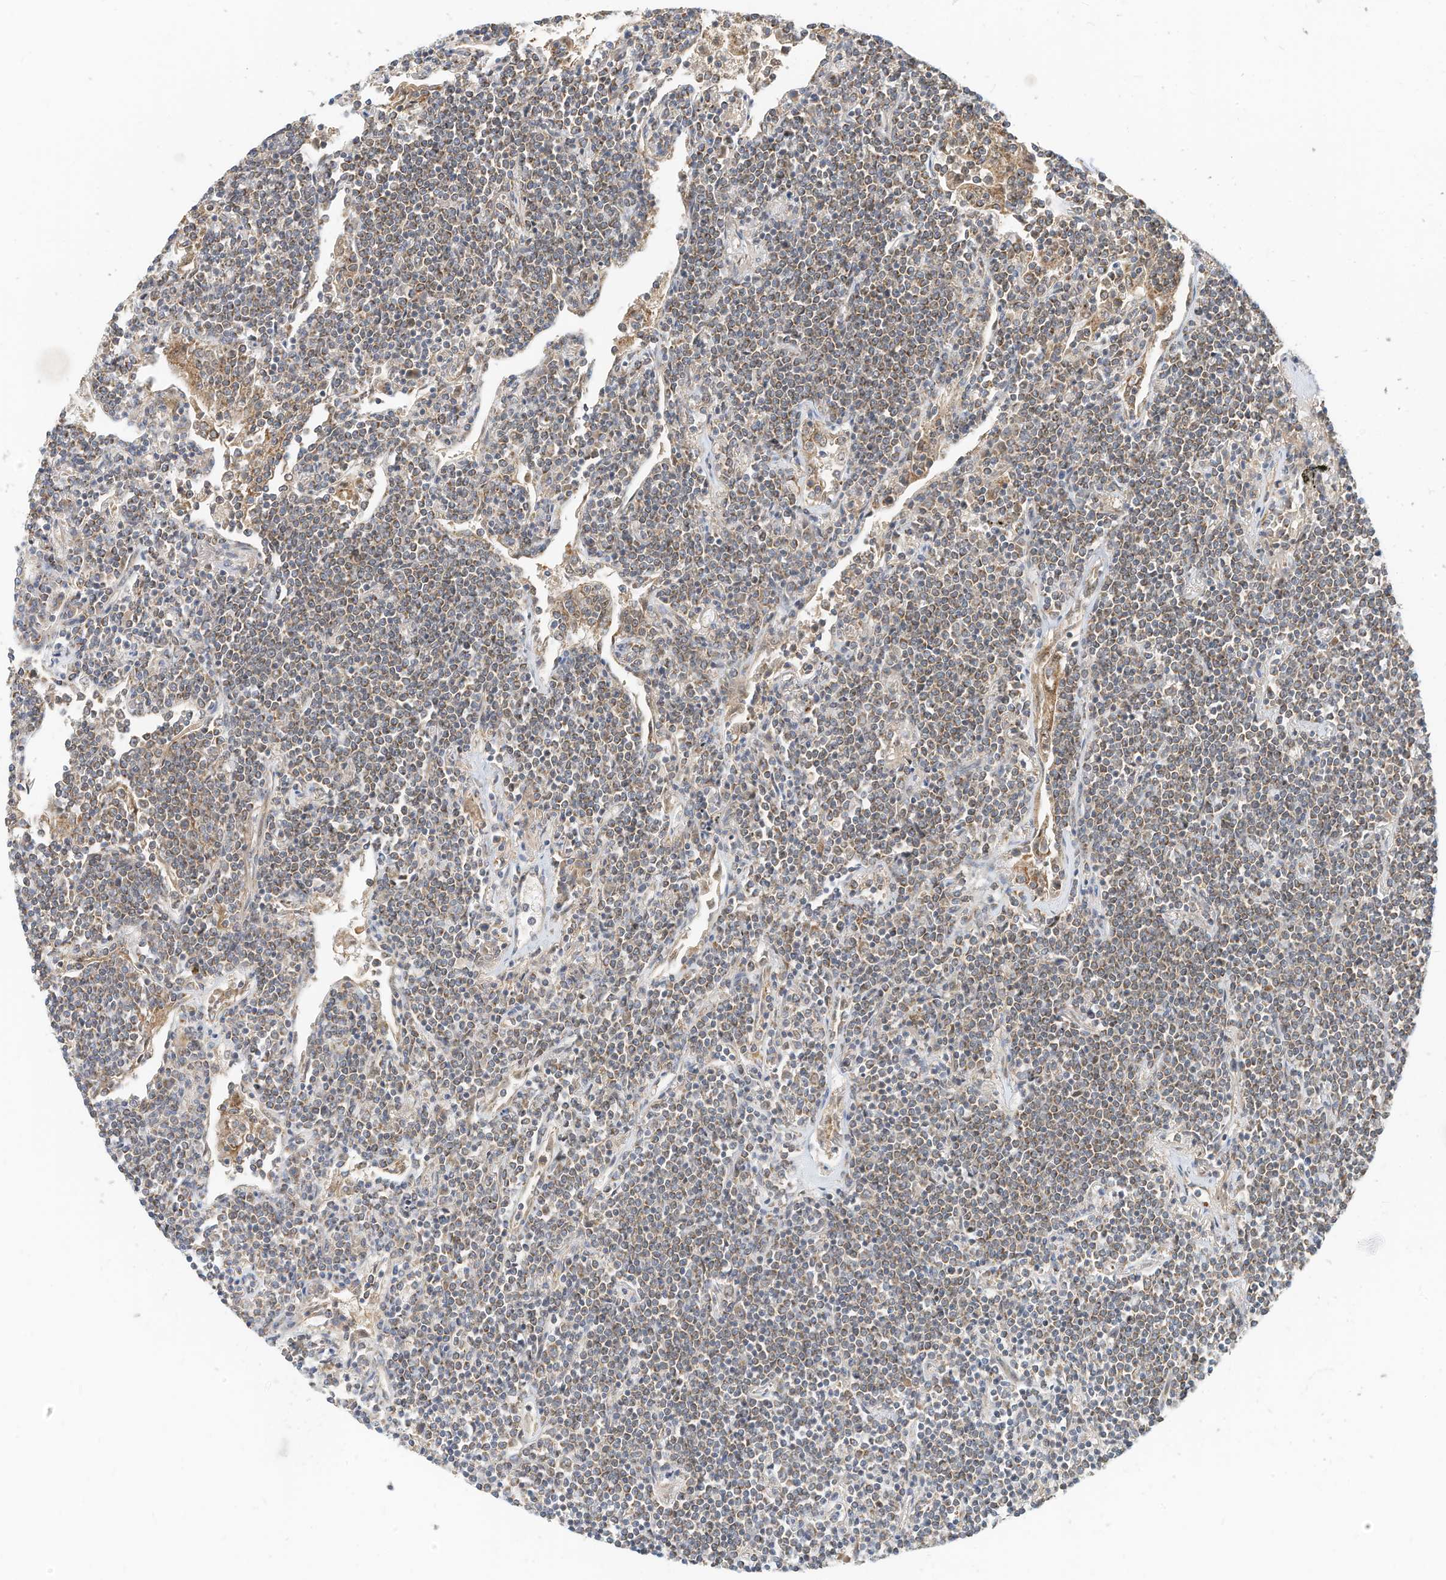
{"staining": {"intensity": "moderate", "quantity": "25%-75%", "location": "cytoplasmic/membranous"}, "tissue": "lymphoma", "cell_type": "Tumor cells", "image_type": "cancer", "snomed": [{"axis": "morphology", "description": "Malignant lymphoma, non-Hodgkin's type, Low grade"}, {"axis": "topography", "description": "Lung"}], "caption": "A photomicrograph of human lymphoma stained for a protein reveals moderate cytoplasmic/membranous brown staining in tumor cells.", "gene": "METTL6", "patient": {"sex": "female", "age": 71}}